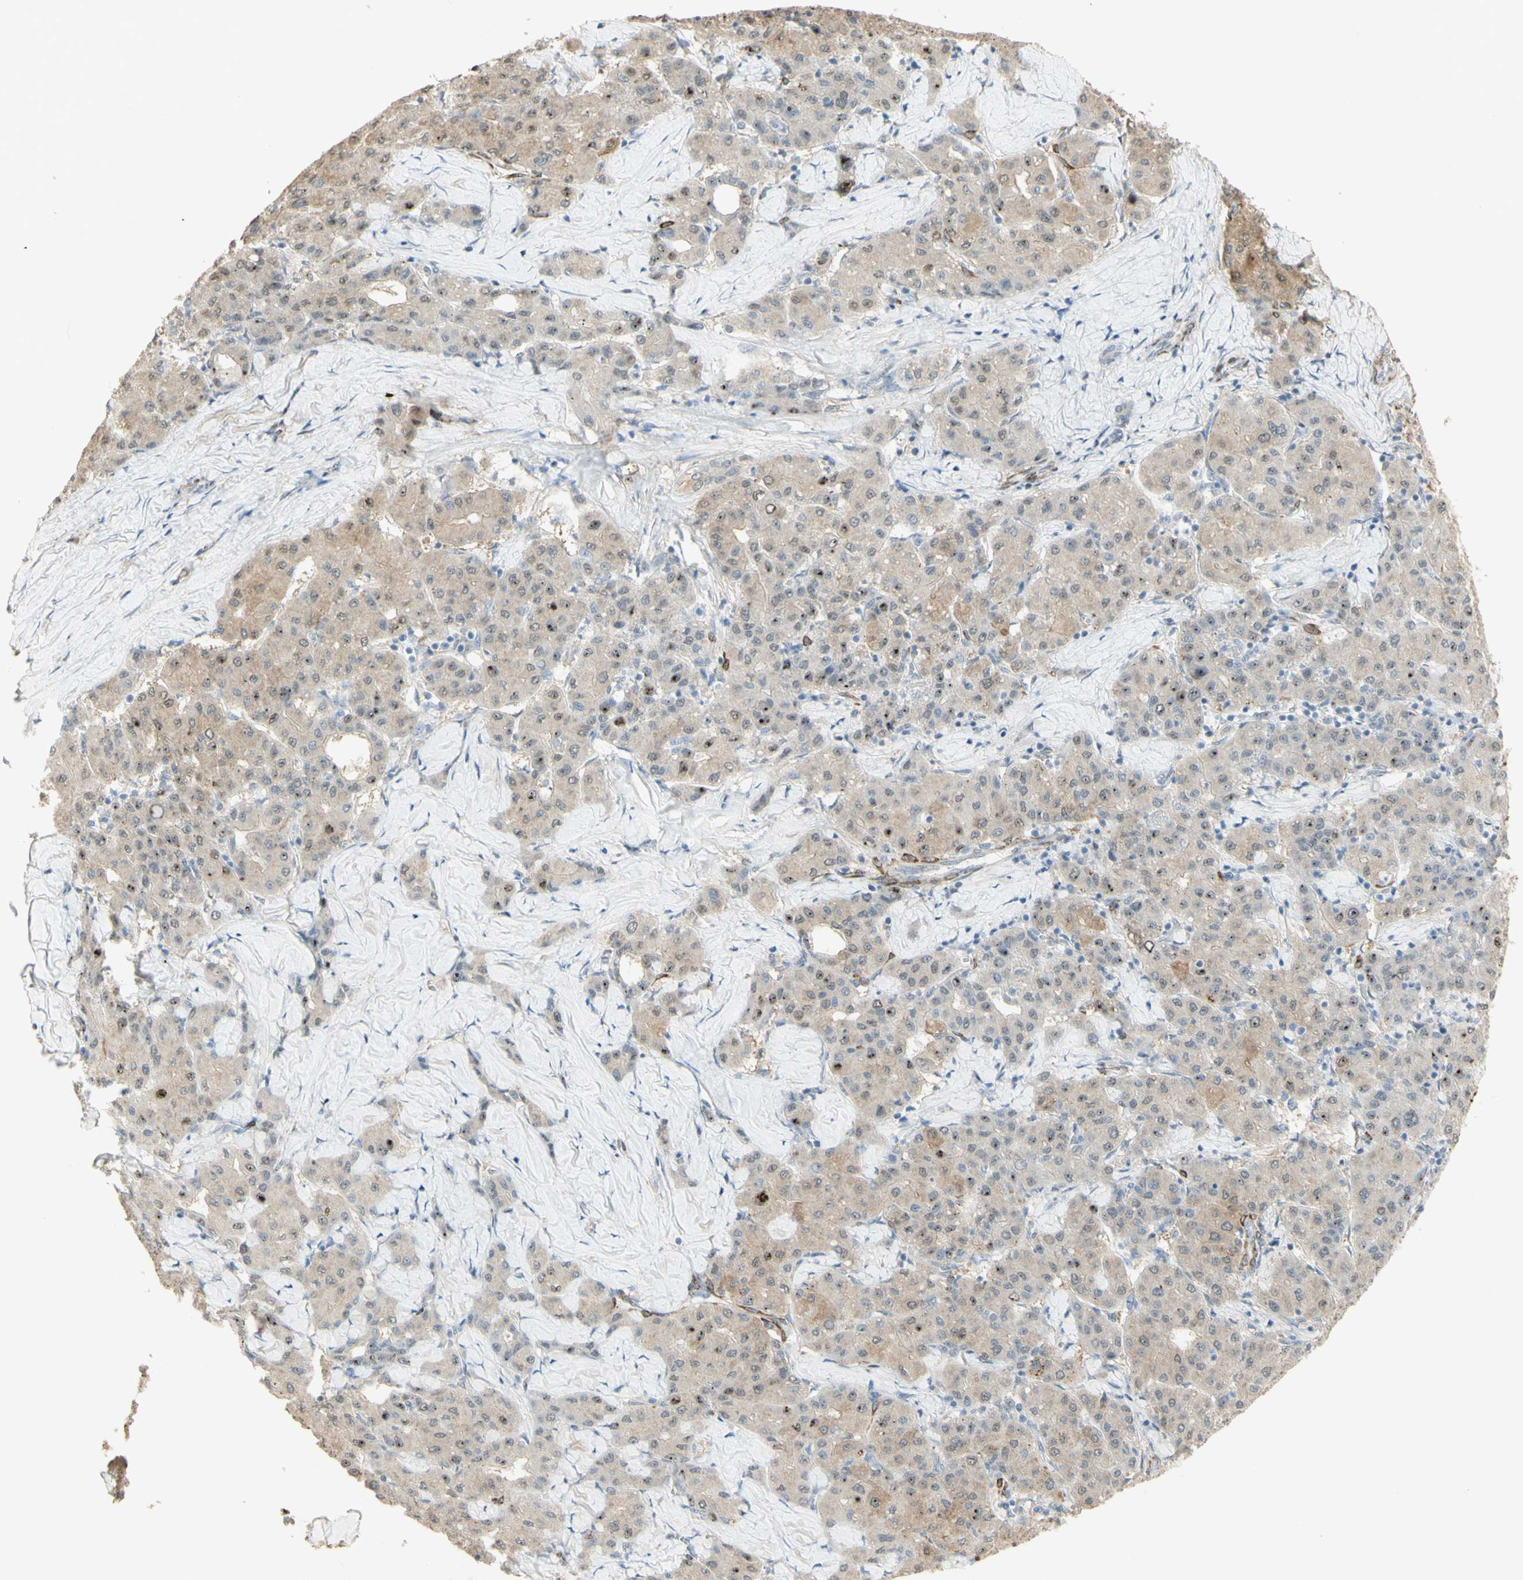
{"staining": {"intensity": "strong", "quantity": "25%-75%", "location": "nuclear"}, "tissue": "liver cancer", "cell_type": "Tumor cells", "image_type": "cancer", "snomed": [{"axis": "morphology", "description": "Carcinoma, Hepatocellular, NOS"}, {"axis": "topography", "description": "Liver"}], "caption": "Protein analysis of hepatocellular carcinoma (liver) tissue demonstrates strong nuclear positivity in about 25%-75% of tumor cells.", "gene": "MUC3A", "patient": {"sex": "male", "age": 65}}